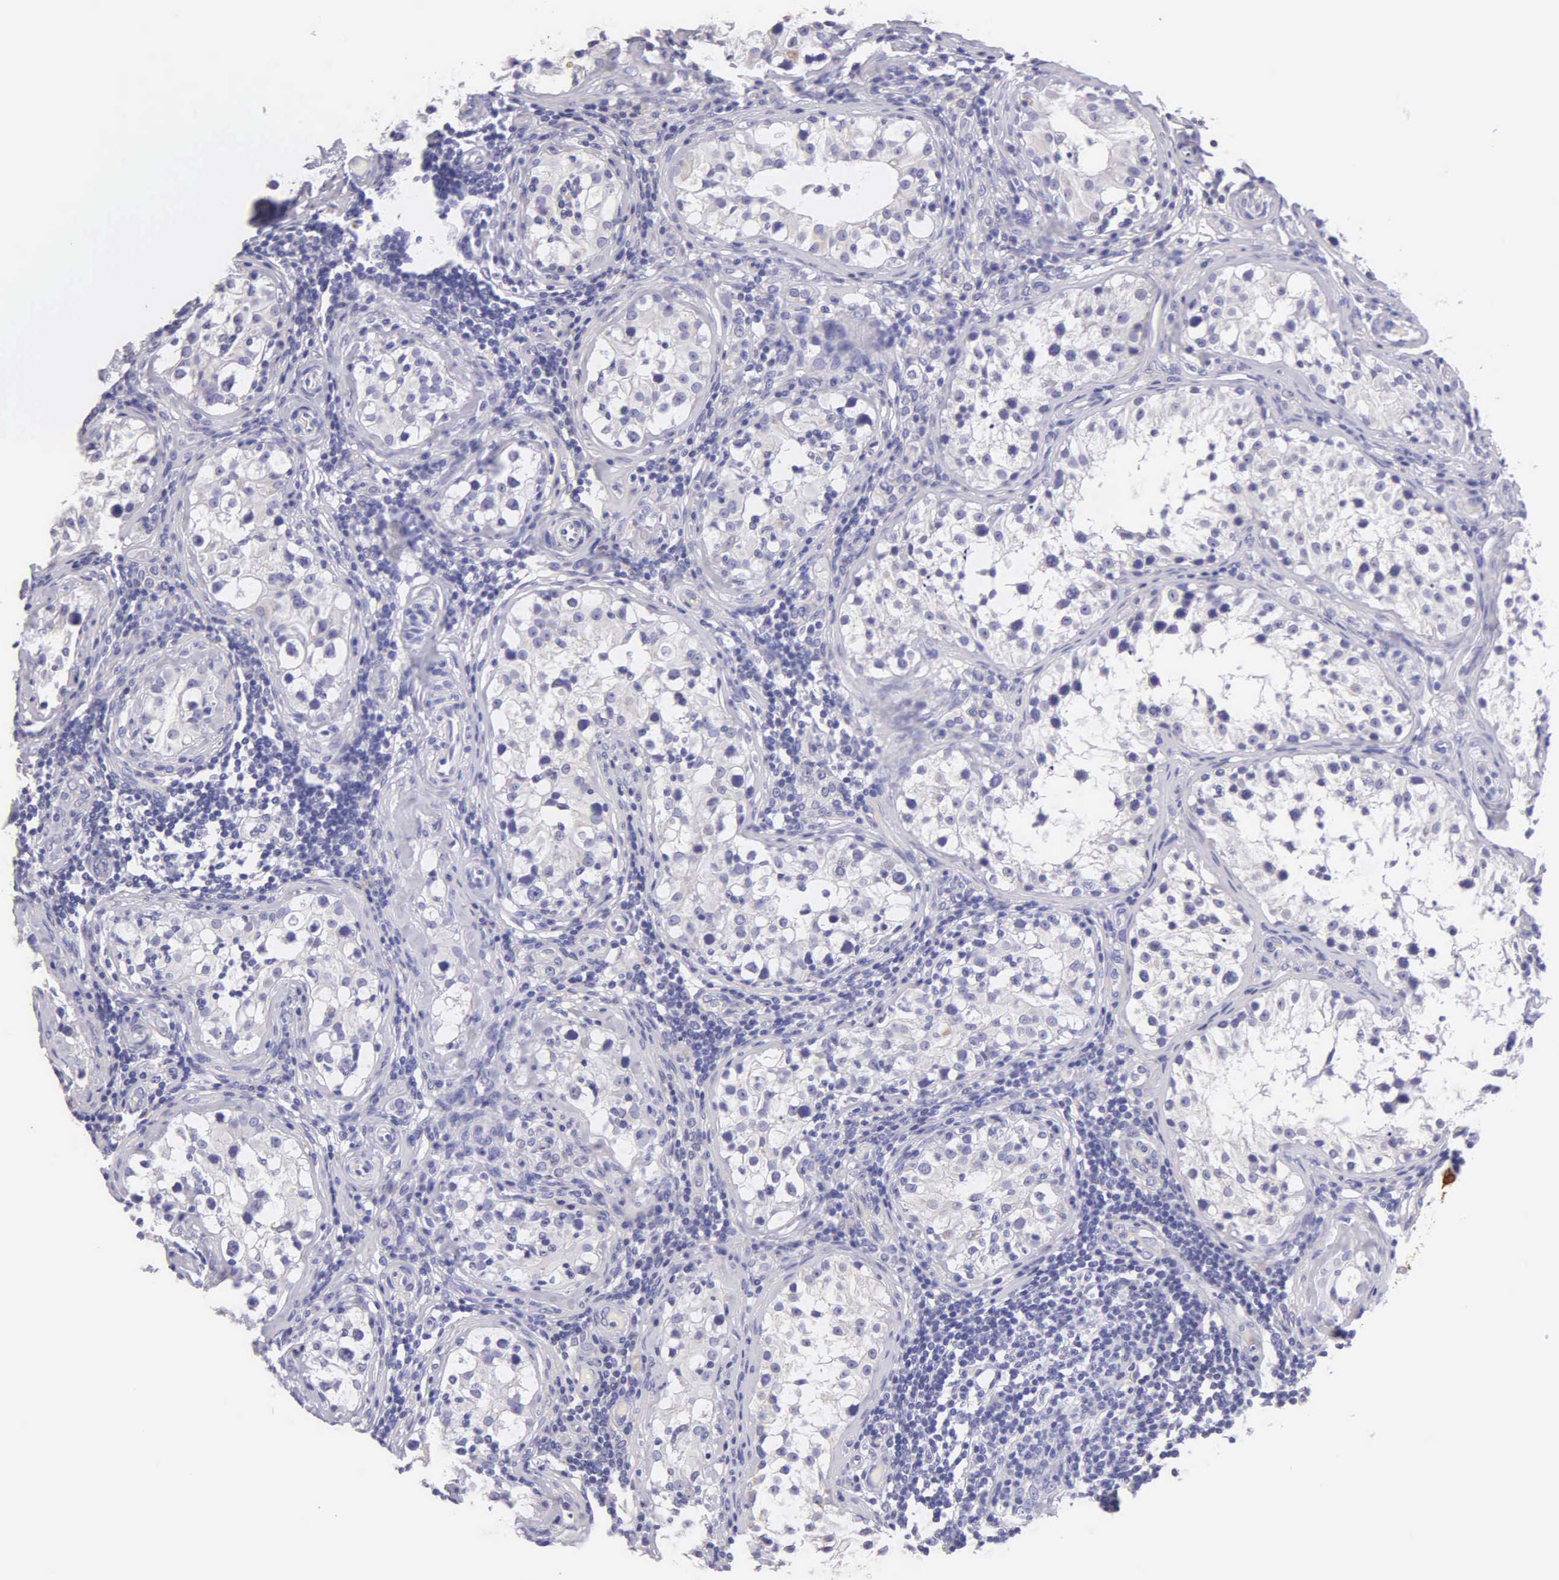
{"staining": {"intensity": "negative", "quantity": "none", "location": "none"}, "tissue": "testis", "cell_type": "Cells in seminiferous ducts", "image_type": "normal", "snomed": [{"axis": "morphology", "description": "Normal tissue, NOS"}, {"axis": "topography", "description": "Testis"}], "caption": "An image of testis stained for a protein shows no brown staining in cells in seminiferous ducts. (Brightfield microscopy of DAB immunohistochemistry (IHC) at high magnification).", "gene": "KRT14", "patient": {"sex": "male", "age": 24}}